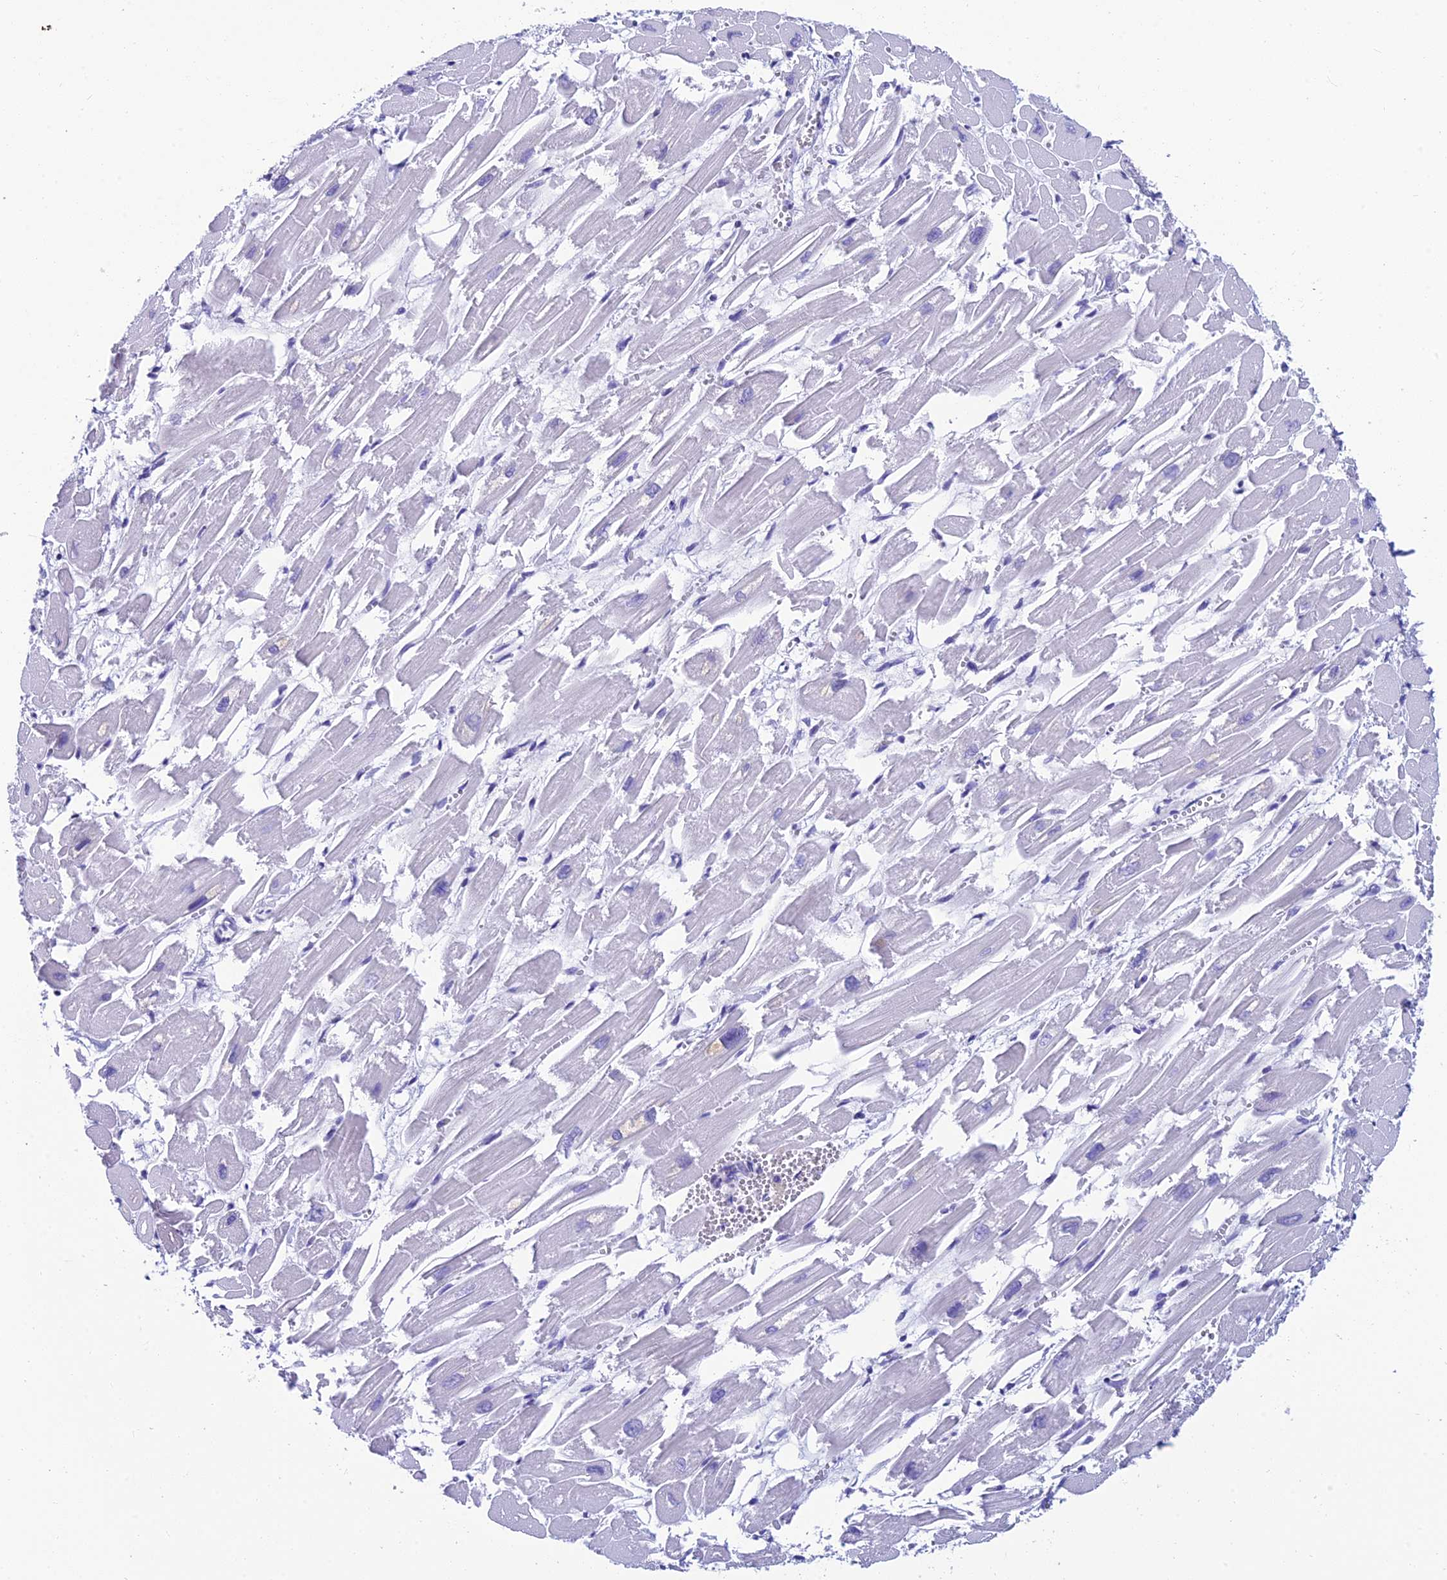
{"staining": {"intensity": "negative", "quantity": "none", "location": "none"}, "tissue": "heart muscle", "cell_type": "Cardiomyocytes", "image_type": "normal", "snomed": [{"axis": "morphology", "description": "Normal tissue, NOS"}, {"axis": "topography", "description": "Heart"}], "caption": "High power microscopy photomicrograph of an immunohistochemistry image of unremarkable heart muscle, revealing no significant expression in cardiomyocytes.", "gene": "REEP4", "patient": {"sex": "male", "age": 54}}